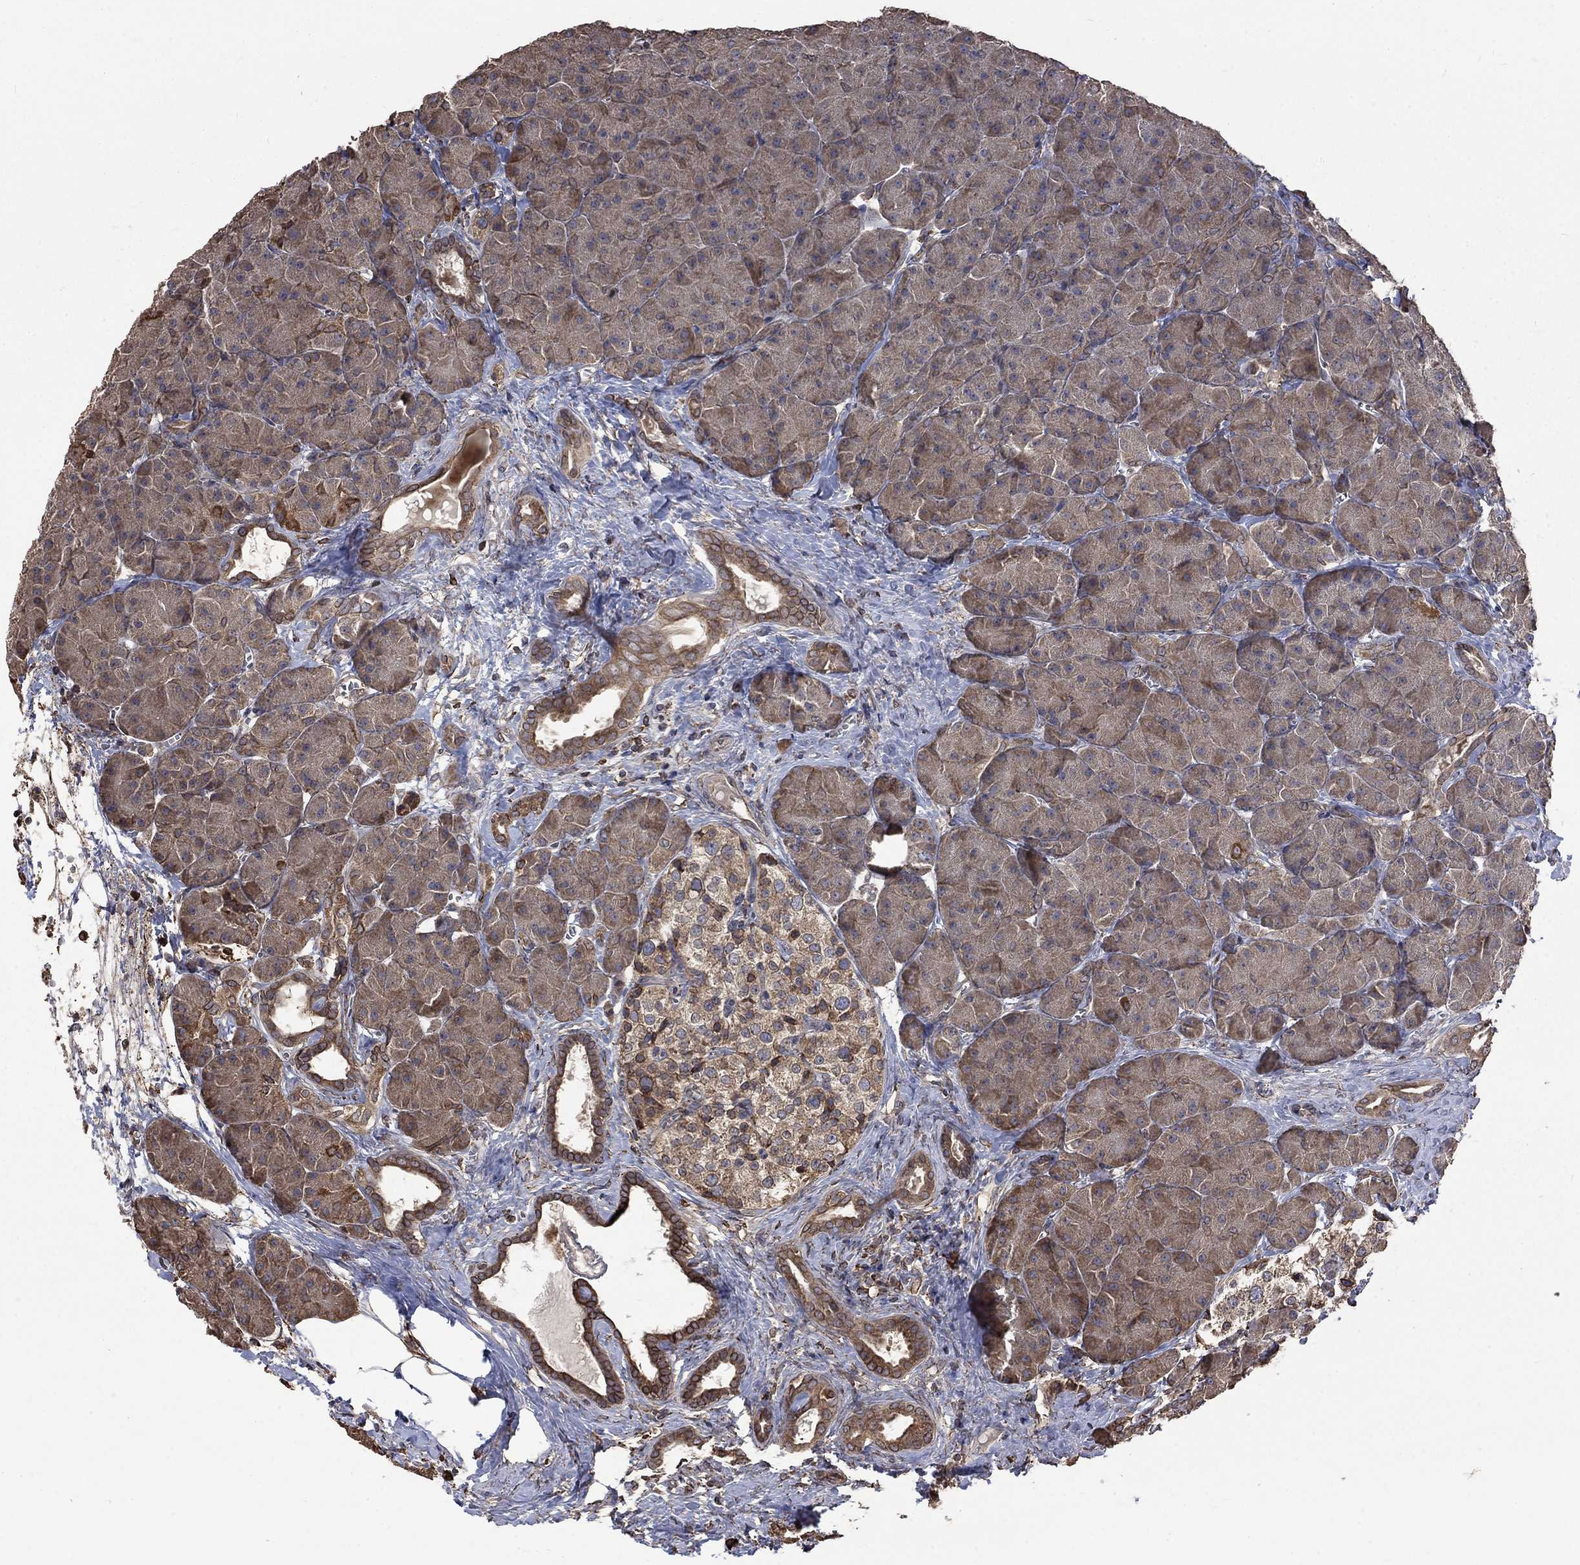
{"staining": {"intensity": "weak", "quantity": "25%-75%", "location": "cytoplasmic/membranous"}, "tissue": "pancreas", "cell_type": "Exocrine glandular cells", "image_type": "normal", "snomed": [{"axis": "morphology", "description": "Normal tissue, NOS"}, {"axis": "topography", "description": "Pancreas"}], "caption": "Exocrine glandular cells show weak cytoplasmic/membranous expression in about 25%-75% of cells in unremarkable pancreas.", "gene": "ESRRA", "patient": {"sex": "male", "age": 61}}